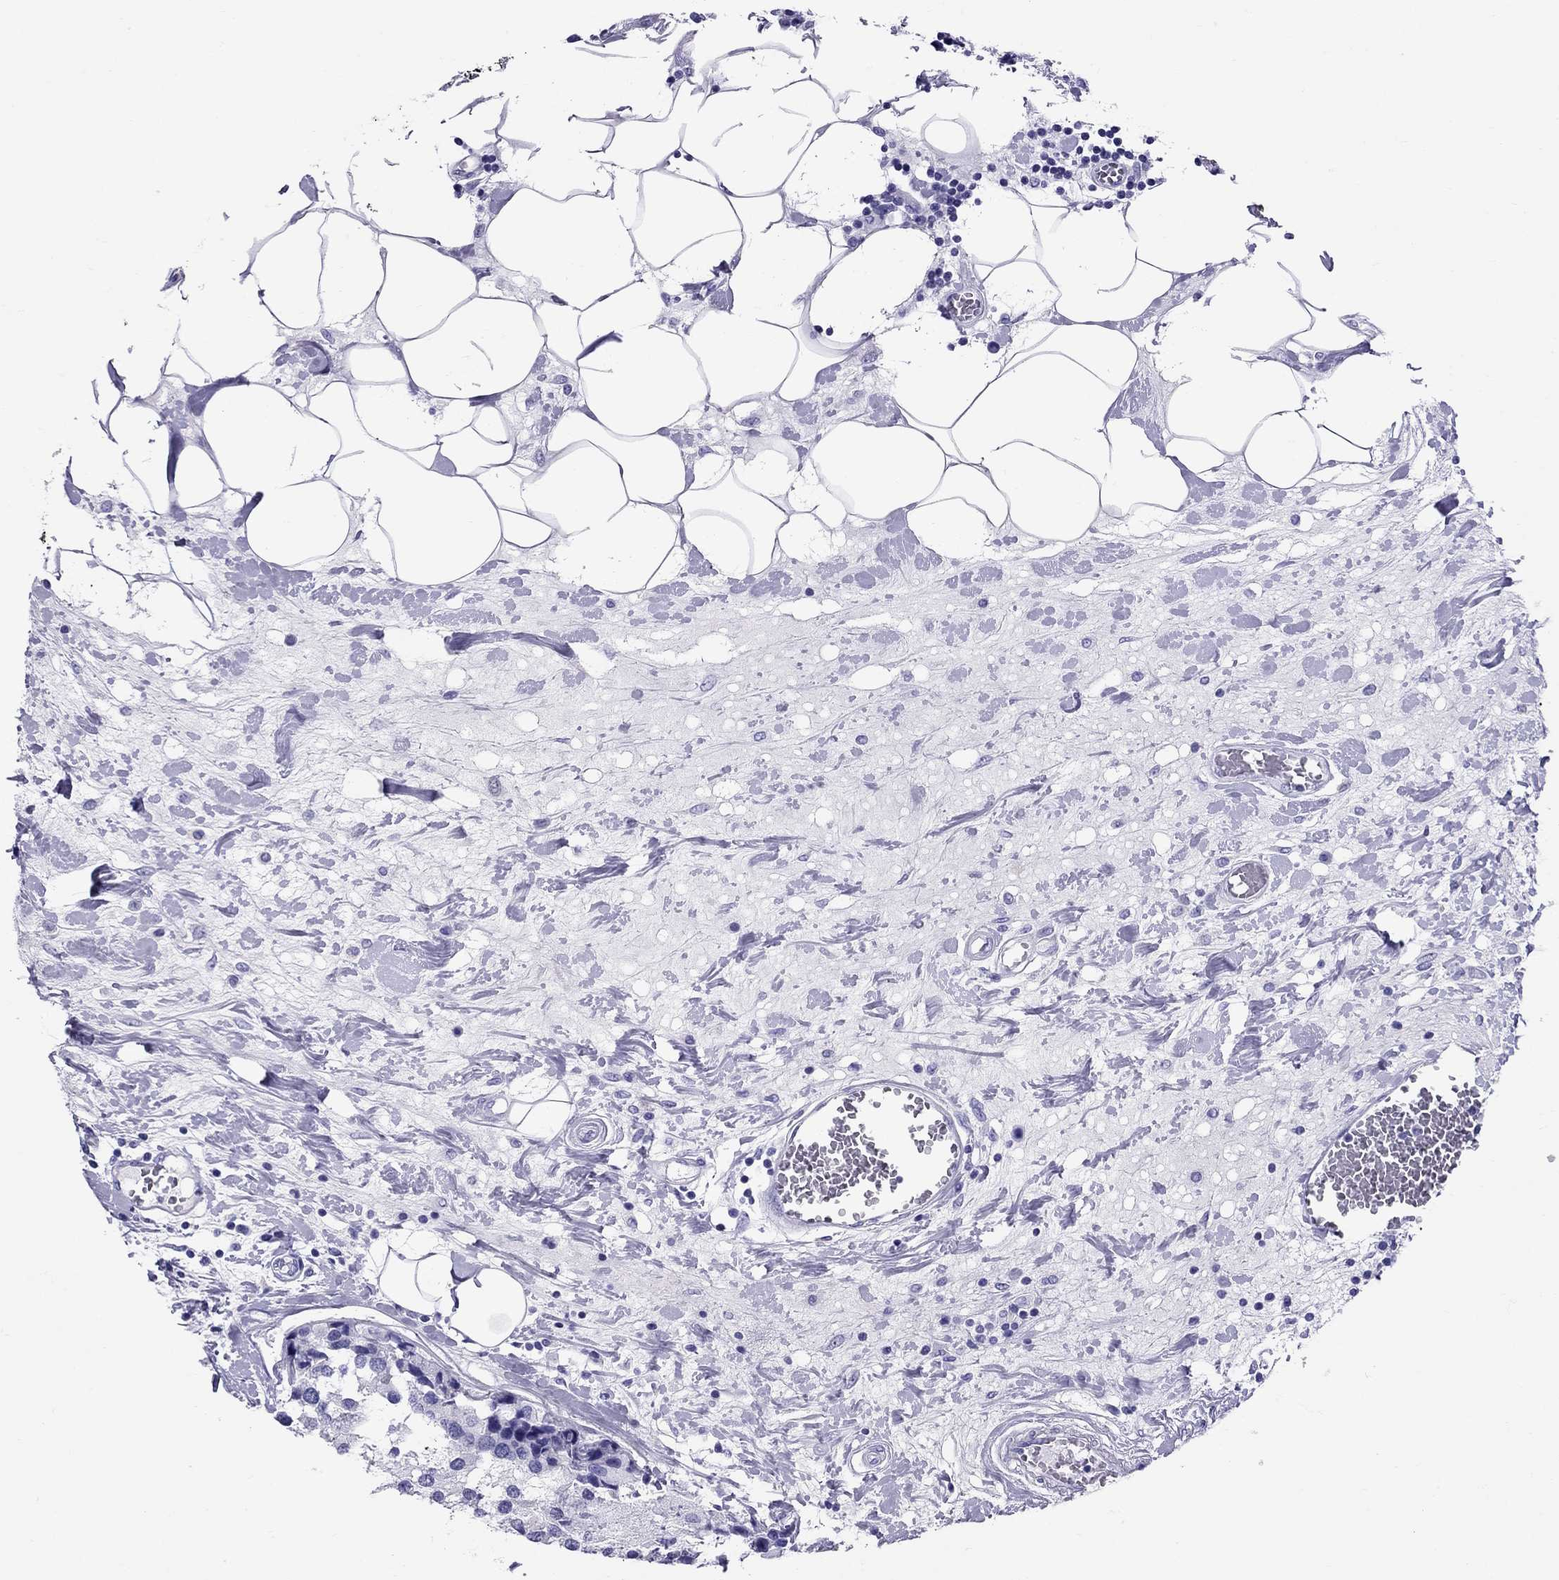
{"staining": {"intensity": "negative", "quantity": "none", "location": "none"}, "tissue": "breast cancer", "cell_type": "Tumor cells", "image_type": "cancer", "snomed": [{"axis": "morphology", "description": "Lobular carcinoma"}, {"axis": "topography", "description": "Breast"}], "caption": "Breast cancer (lobular carcinoma) stained for a protein using immunohistochemistry exhibits no positivity tumor cells.", "gene": "AVPR1B", "patient": {"sex": "female", "age": 59}}